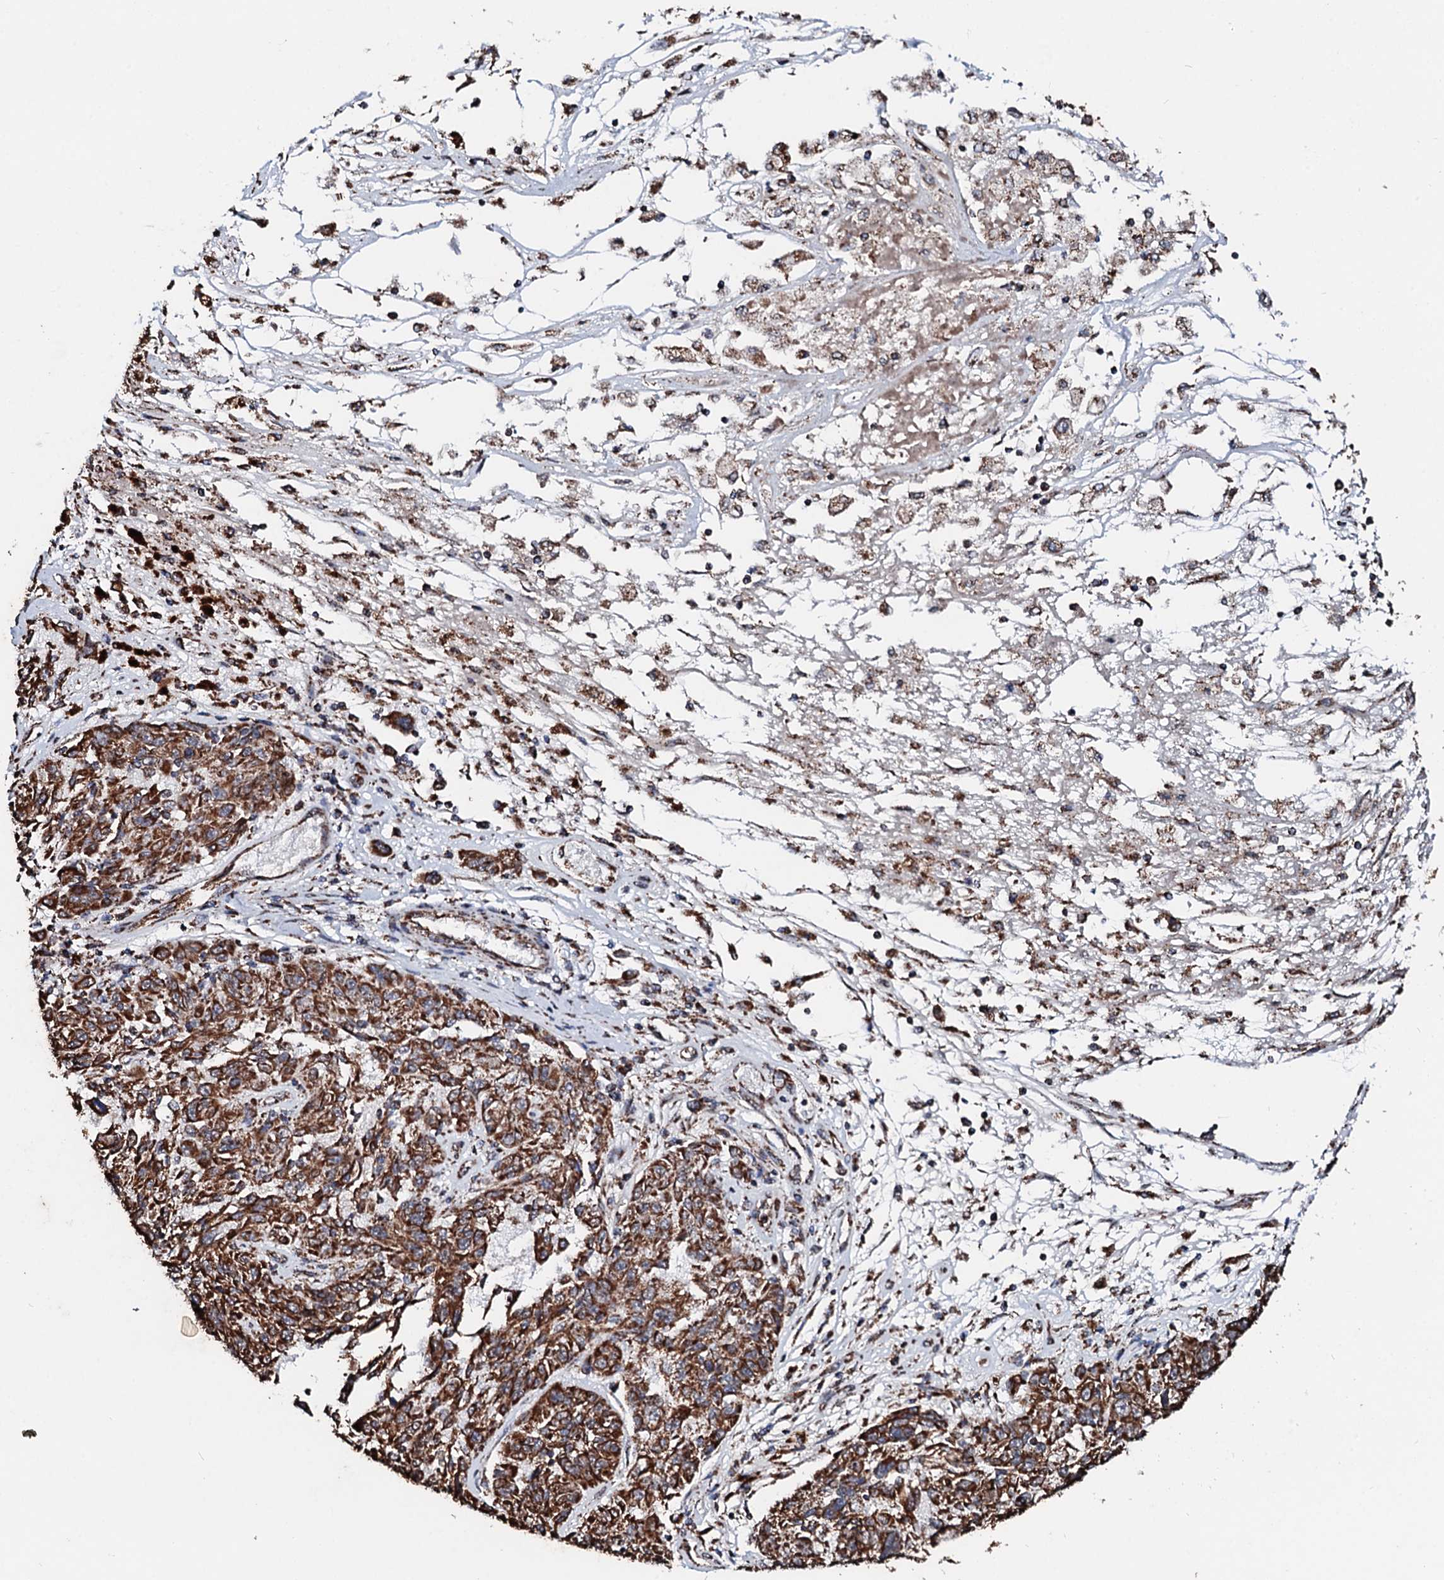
{"staining": {"intensity": "strong", "quantity": ">75%", "location": "cytoplasmic/membranous"}, "tissue": "melanoma", "cell_type": "Tumor cells", "image_type": "cancer", "snomed": [{"axis": "morphology", "description": "Malignant melanoma, NOS"}, {"axis": "topography", "description": "Skin"}], "caption": "Tumor cells display strong cytoplasmic/membranous staining in about >75% of cells in malignant melanoma. Using DAB (3,3'-diaminobenzidine) (brown) and hematoxylin (blue) stains, captured at high magnification using brightfield microscopy.", "gene": "SECISBP2L", "patient": {"sex": "male", "age": 53}}